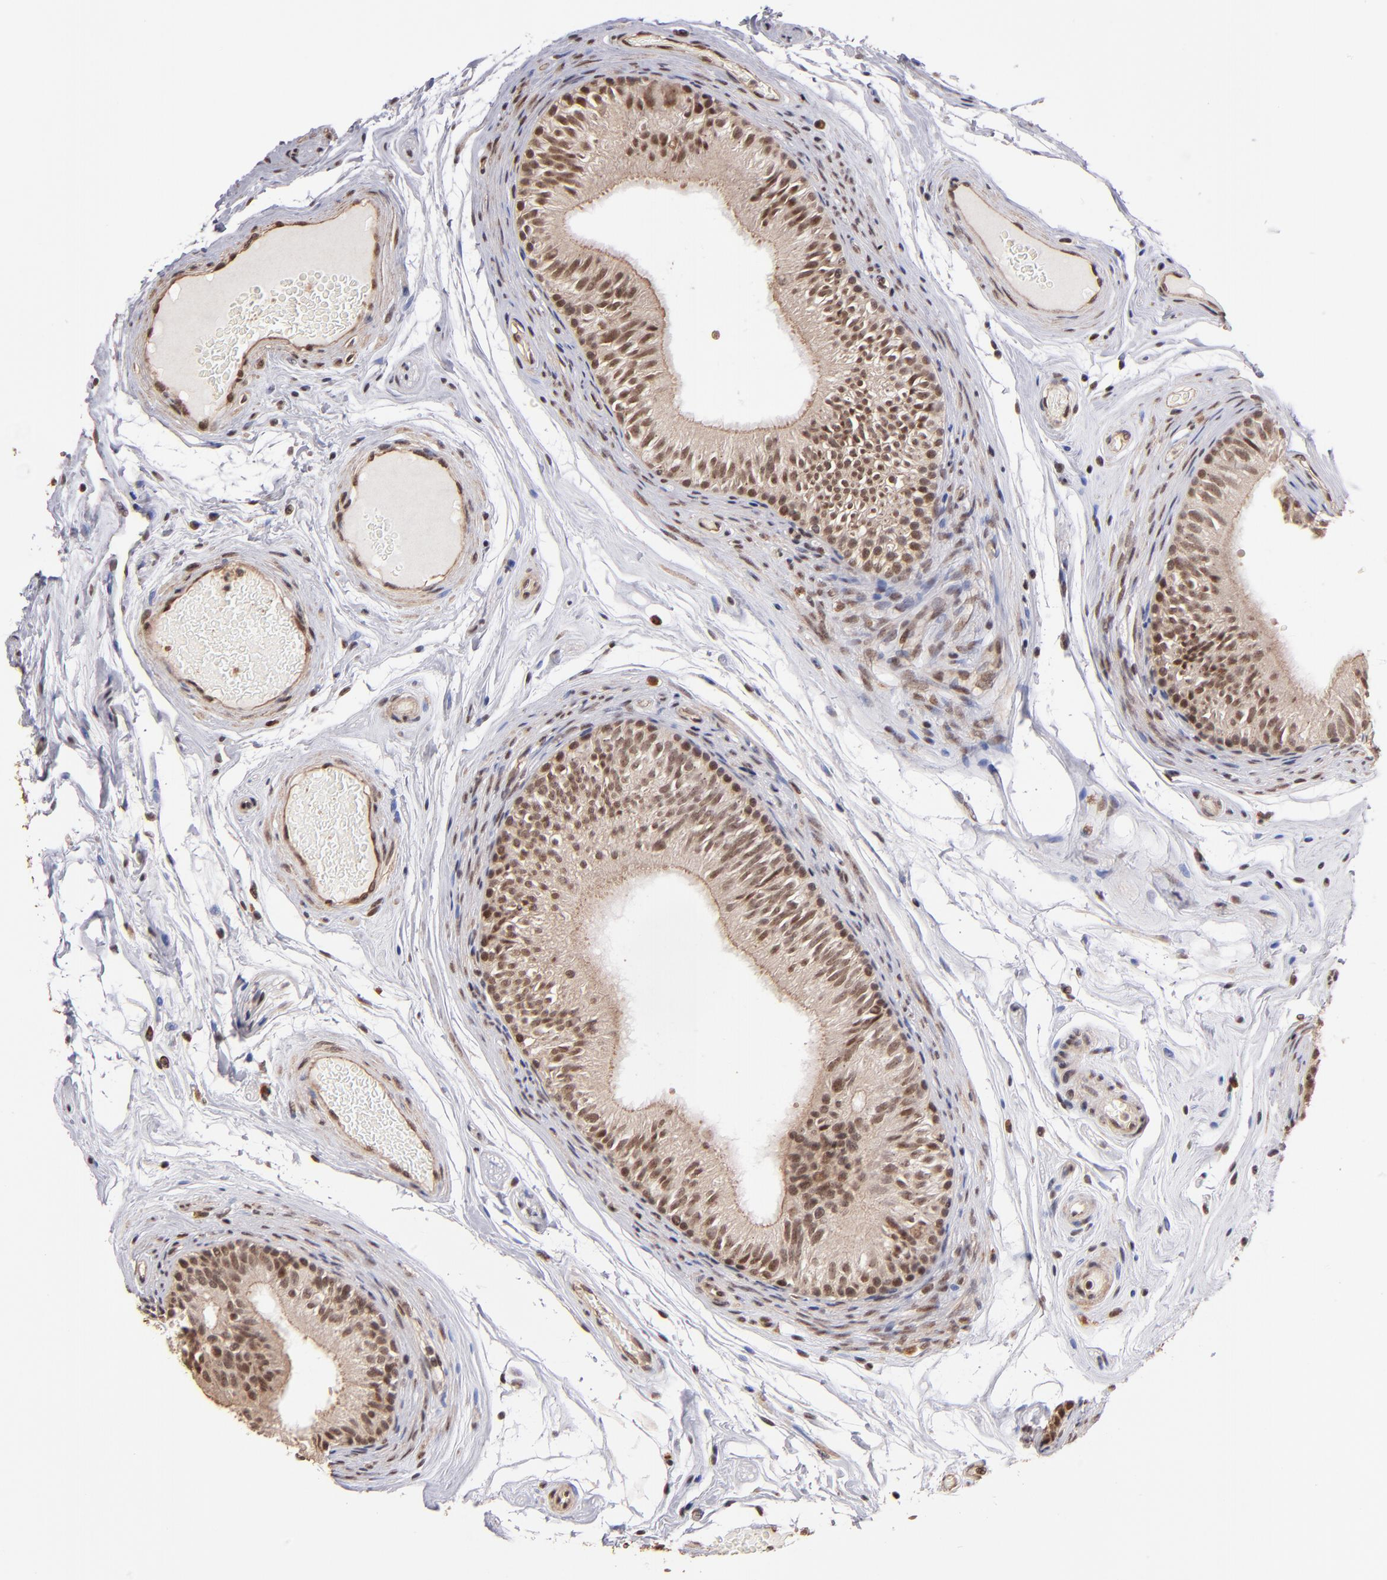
{"staining": {"intensity": "moderate", "quantity": ">75%", "location": "nuclear"}, "tissue": "epididymis", "cell_type": "Glandular cells", "image_type": "normal", "snomed": [{"axis": "morphology", "description": "Normal tissue, NOS"}, {"axis": "topography", "description": "Testis"}, {"axis": "topography", "description": "Epididymis"}], "caption": "Moderate nuclear positivity is present in approximately >75% of glandular cells in unremarkable epididymis.", "gene": "TERF2", "patient": {"sex": "male", "age": 36}}